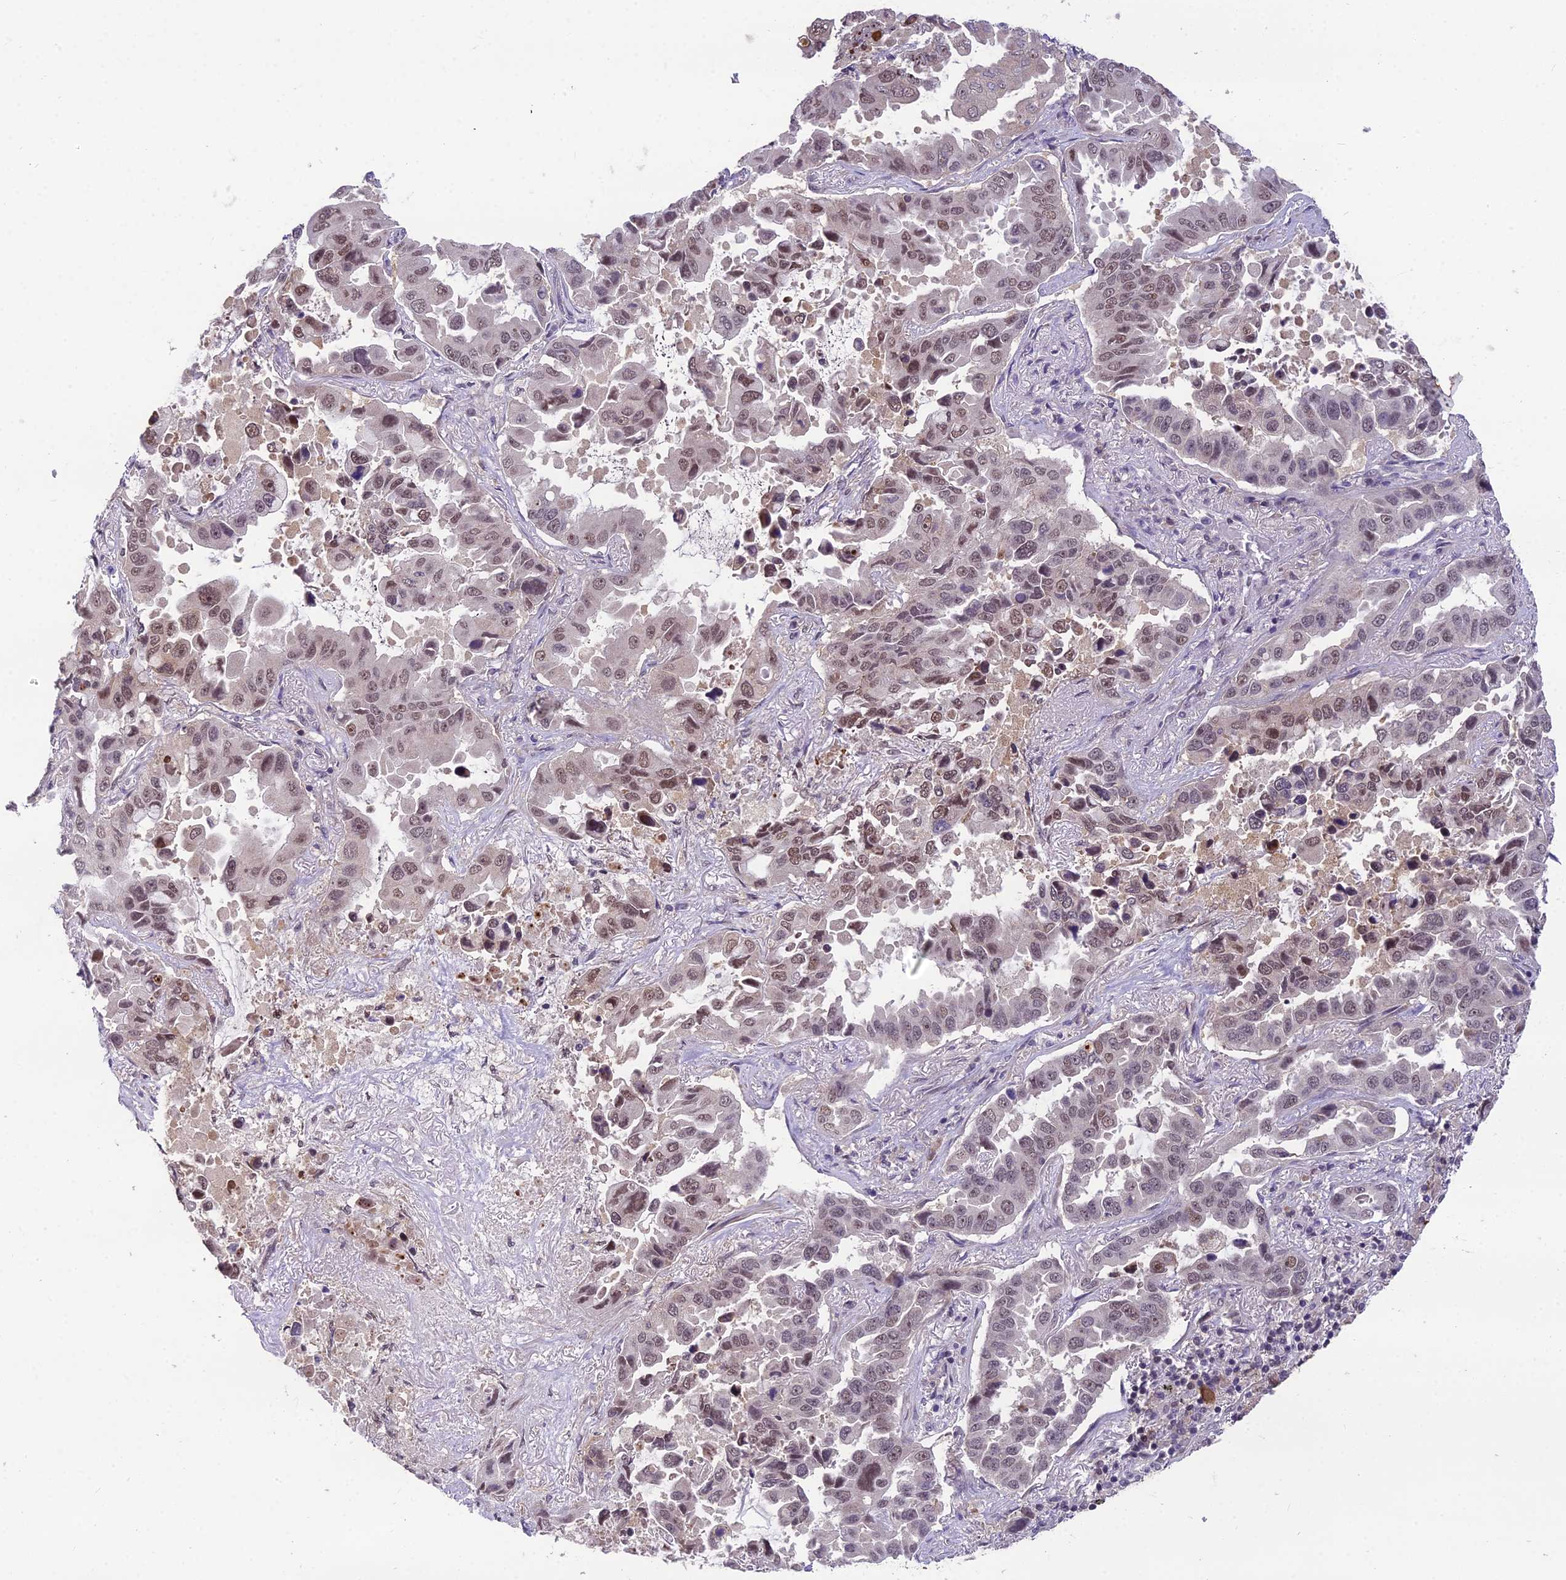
{"staining": {"intensity": "moderate", "quantity": ">75%", "location": "nuclear"}, "tissue": "lung cancer", "cell_type": "Tumor cells", "image_type": "cancer", "snomed": [{"axis": "morphology", "description": "Adenocarcinoma, NOS"}, {"axis": "topography", "description": "Lung"}], "caption": "Tumor cells exhibit medium levels of moderate nuclear positivity in about >75% of cells in lung cancer. The staining was performed using DAB to visualize the protein expression in brown, while the nuclei were stained in blue with hematoxylin (Magnification: 20x).", "gene": "ZNF333", "patient": {"sex": "male", "age": 64}}